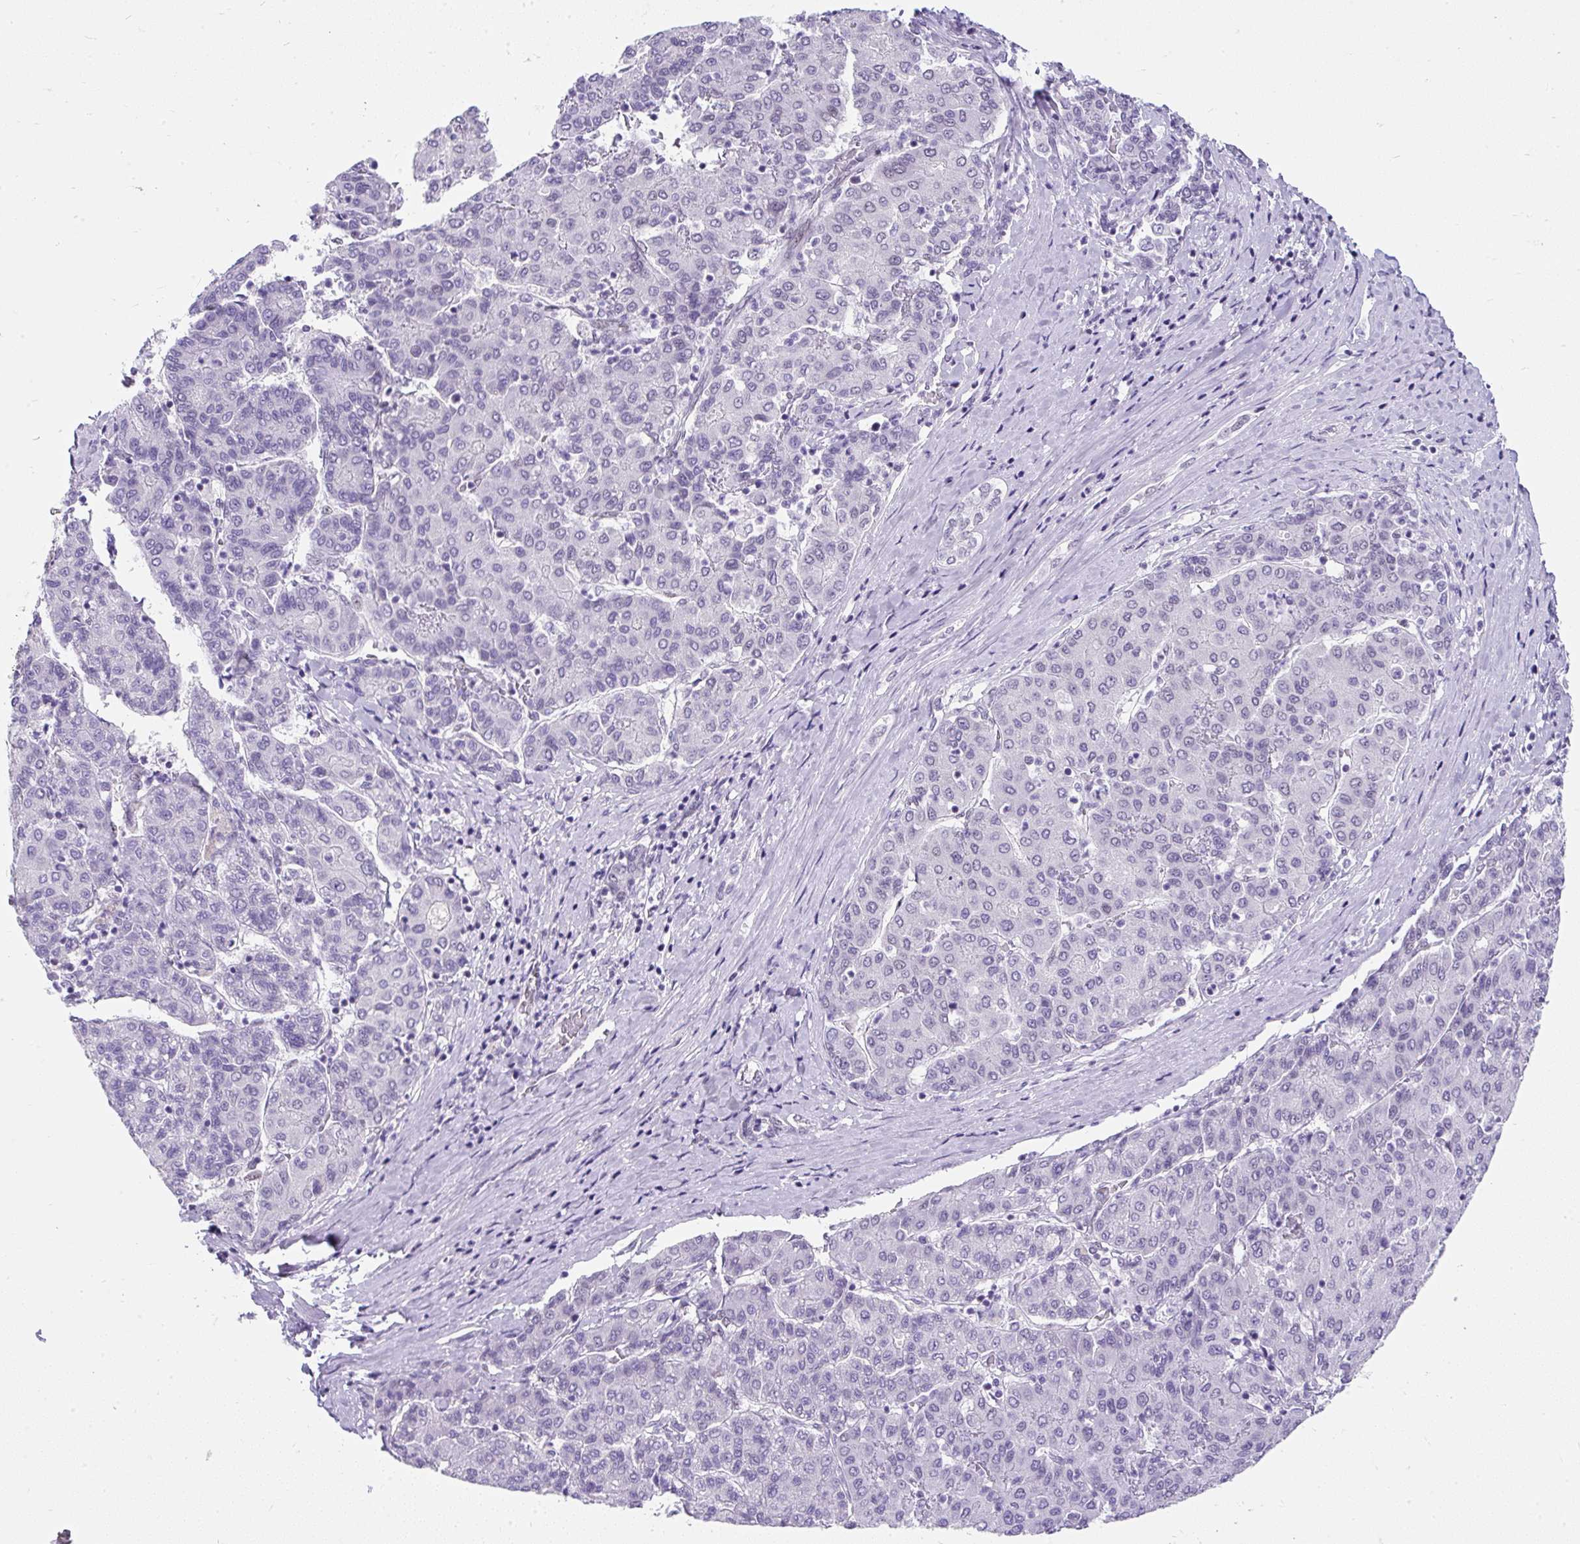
{"staining": {"intensity": "negative", "quantity": "none", "location": "none"}, "tissue": "liver cancer", "cell_type": "Tumor cells", "image_type": "cancer", "snomed": [{"axis": "morphology", "description": "Carcinoma, Hepatocellular, NOS"}, {"axis": "topography", "description": "Liver"}], "caption": "Hepatocellular carcinoma (liver) was stained to show a protein in brown. There is no significant positivity in tumor cells. (DAB (3,3'-diaminobenzidine) immunohistochemistry visualized using brightfield microscopy, high magnification).", "gene": "PLCXD2", "patient": {"sex": "male", "age": 65}}